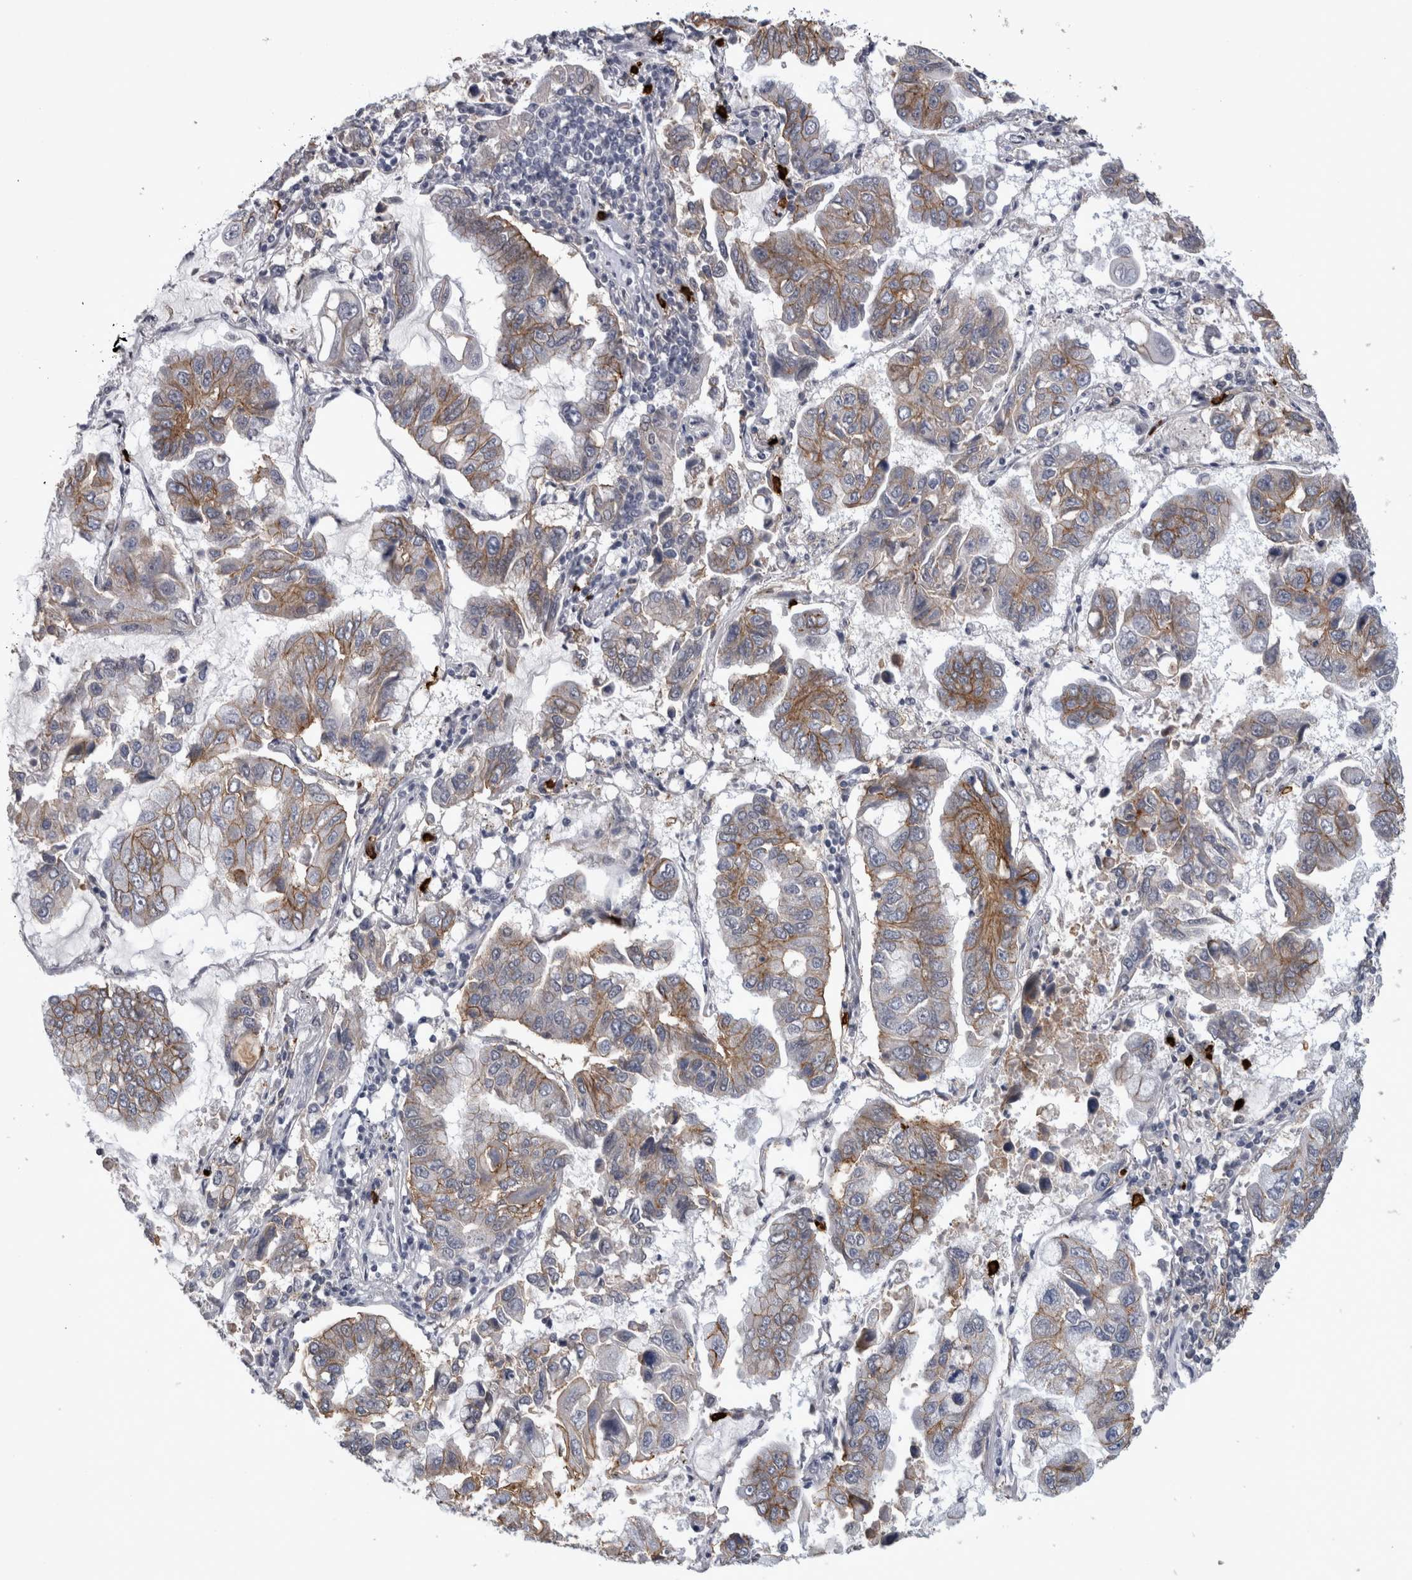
{"staining": {"intensity": "moderate", "quantity": ">75%", "location": "cytoplasmic/membranous"}, "tissue": "lung cancer", "cell_type": "Tumor cells", "image_type": "cancer", "snomed": [{"axis": "morphology", "description": "Adenocarcinoma, NOS"}, {"axis": "topography", "description": "Lung"}], "caption": "Immunohistochemical staining of human lung cancer (adenocarcinoma) demonstrates medium levels of moderate cytoplasmic/membranous protein positivity in about >75% of tumor cells.", "gene": "PEBP4", "patient": {"sex": "male", "age": 64}}